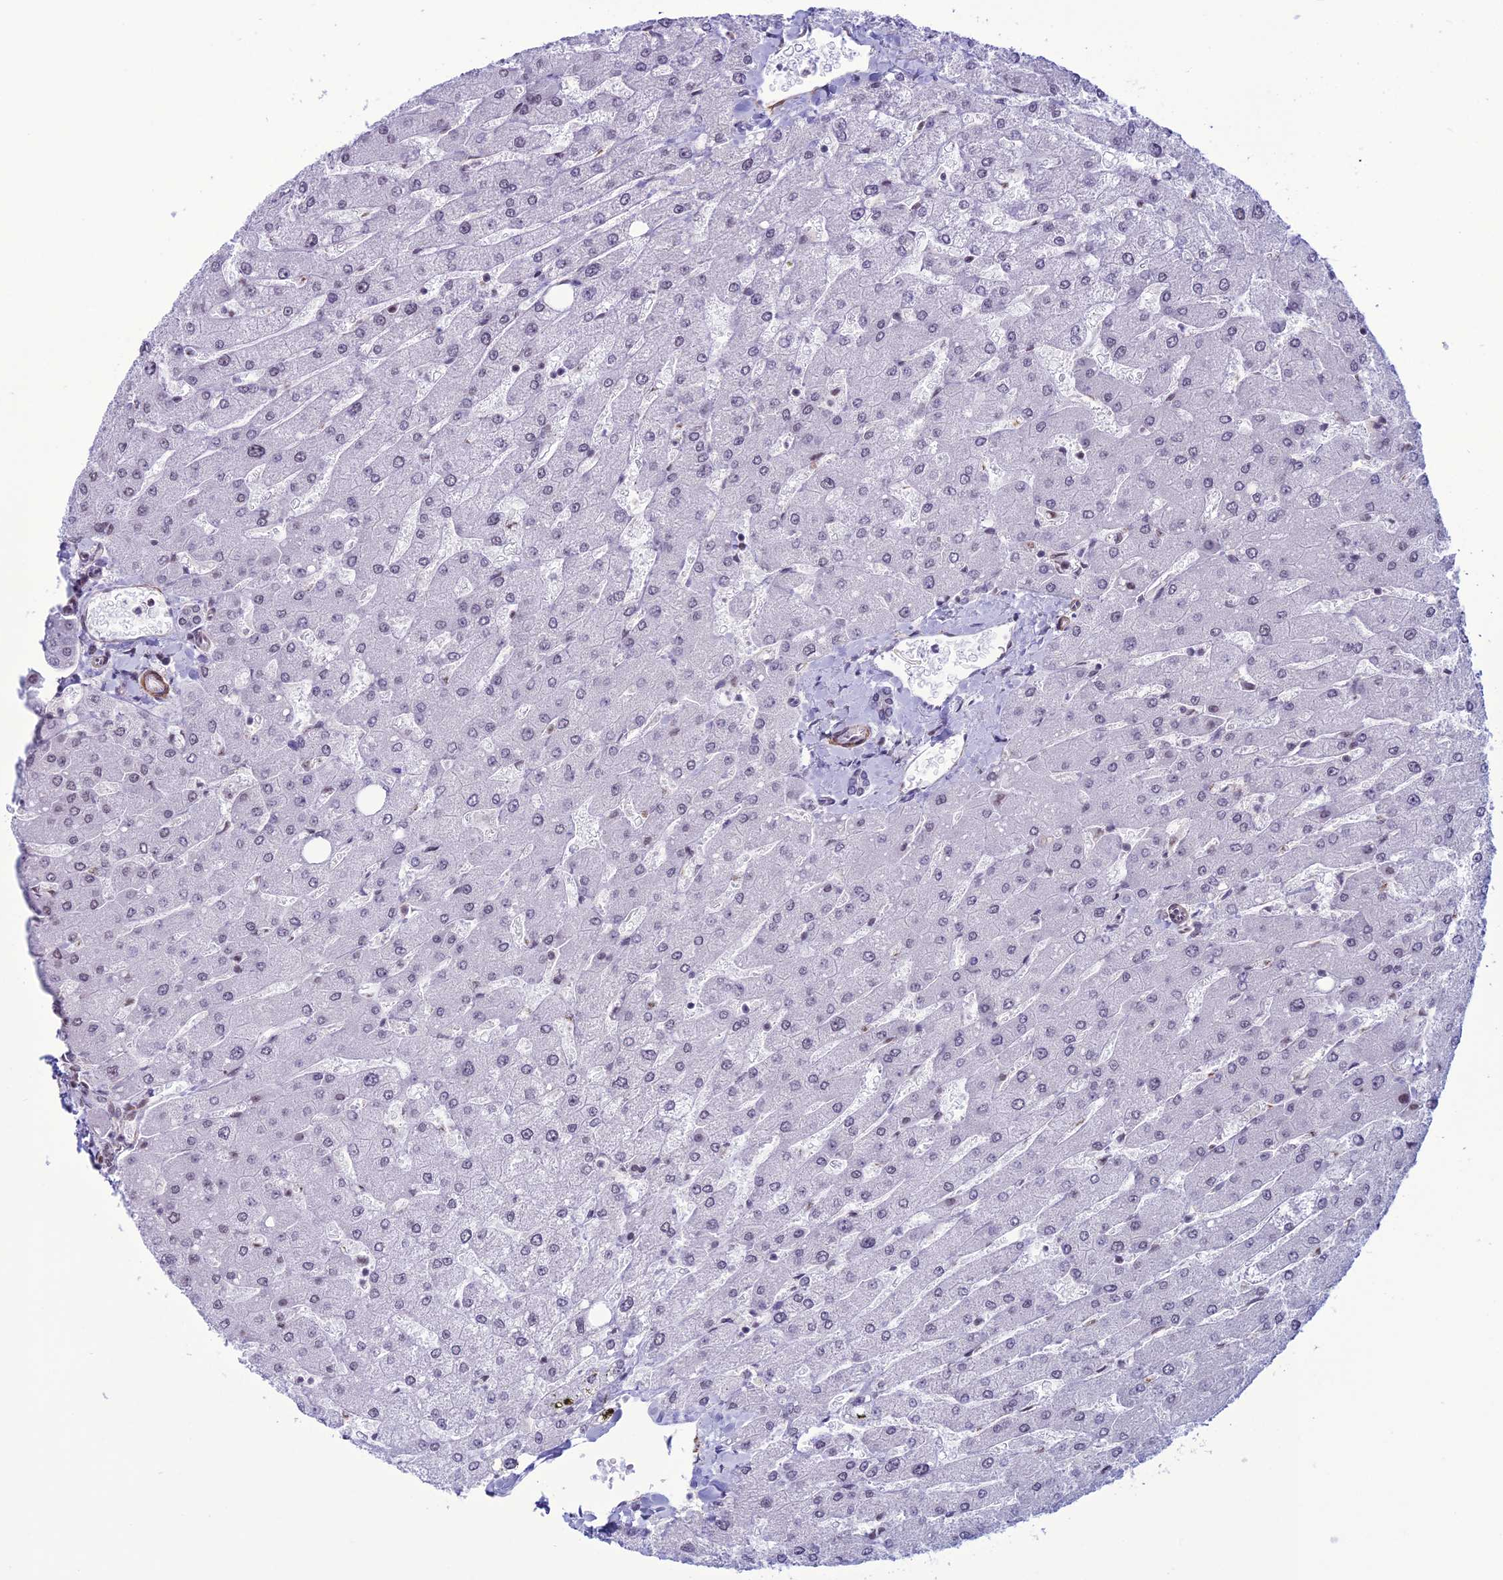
{"staining": {"intensity": "negative", "quantity": "none", "location": "none"}, "tissue": "liver", "cell_type": "Cholangiocytes", "image_type": "normal", "snomed": [{"axis": "morphology", "description": "Normal tissue, NOS"}, {"axis": "topography", "description": "Liver"}], "caption": "An image of liver stained for a protein shows no brown staining in cholangiocytes. (DAB (3,3'-diaminobenzidine) immunohistochemistry (IHC), high magnification).", "gene": "U2AF1", "patient": {"sex": "male", "age": 55}}